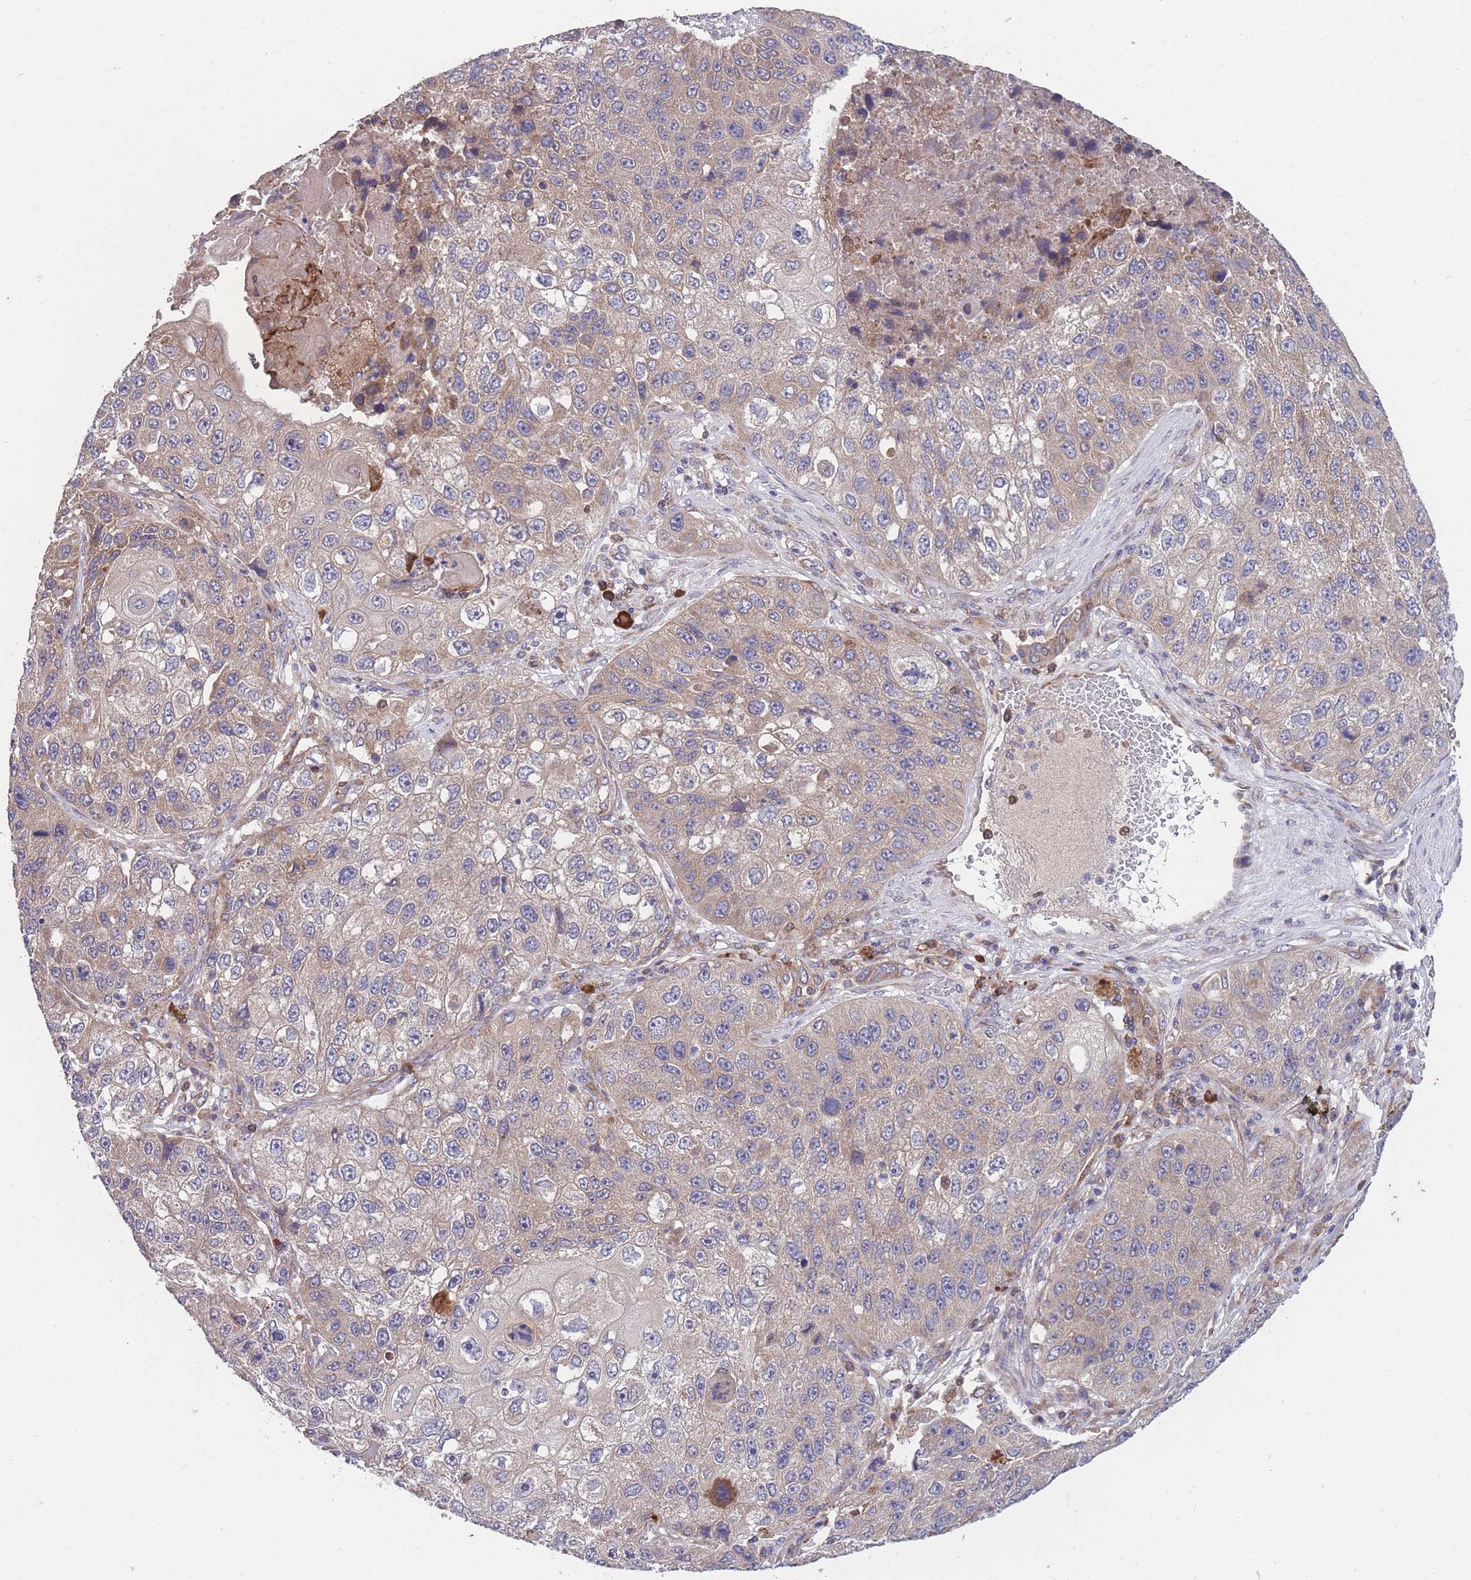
{"staining": {"intensity": "weak", "quantity": ">75%", "location": "cytoplasmic/membranous"}, "tissue": "lung cancer", "cell_type": "Tumor cells", "image_type": "cancer", "snomed": [{"axis": "morphology", "description": "Squamous cell carcinoma, NOS"}, {"axis": "topography", "description": "Lung"}], "caption": "Weak cytoplasmic/membranous protein staining is identified in about >75% of tumor cells in lung squamous cell carcinoma.", "gene": "STIM2", "patient": {"sex": "male", "age": 61}}